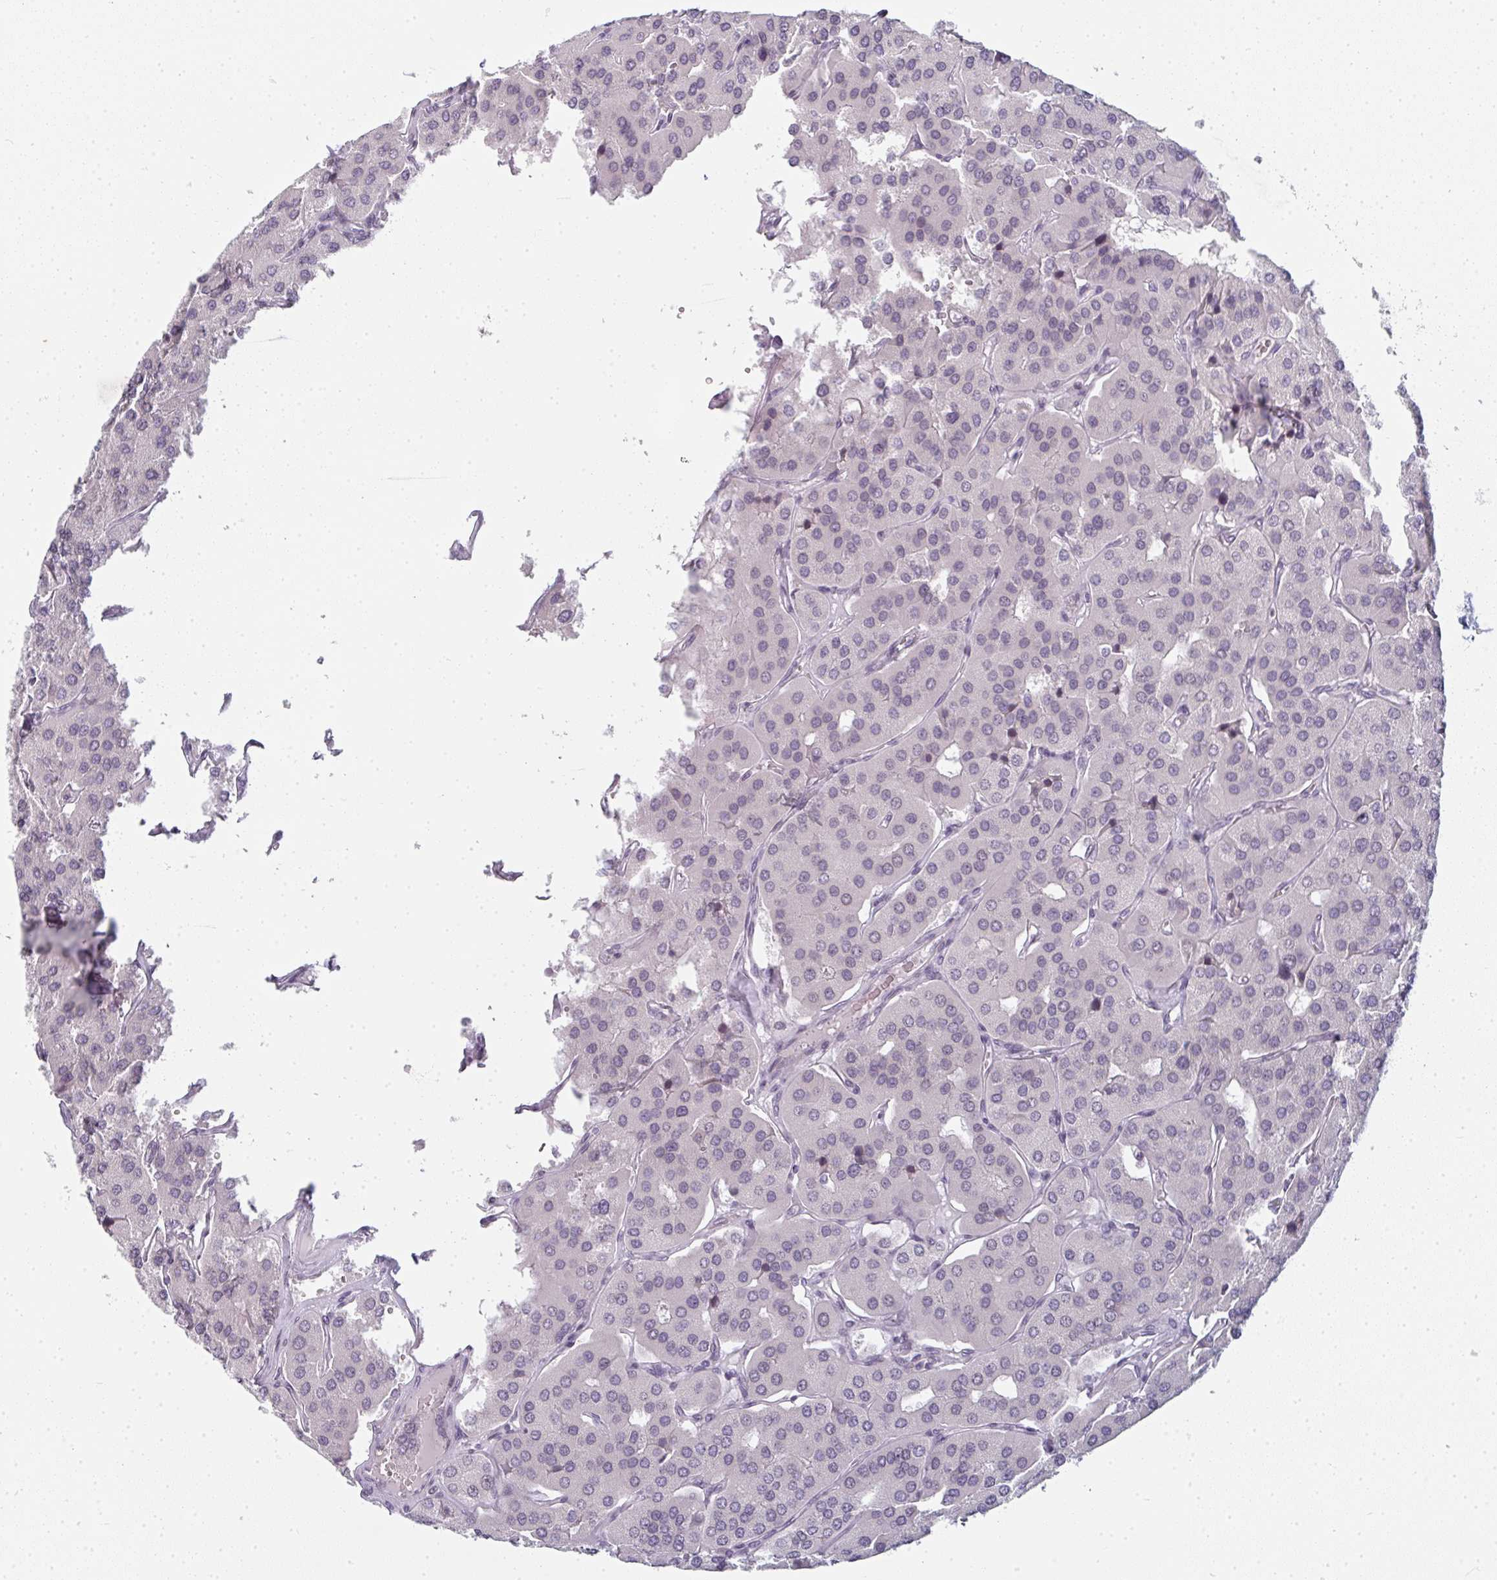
{"staining": {"intensity": "negative", "quantity": "none", "location": "none"}, "tissue": "parathyroid gland", "cell_type": "Glandular cells", "image_type": "normal", "snomed": [{"axis": "morphology", "description": "Normal tissue, NOS"}, {"axis": "morphology", "description": "Adenoma, NOS"}, {"axis": "topography", "description": "Parathyroid gland"}], "caption": "This is an immunohistochemistry photomicrograph of benign parathyroid gland. There is no expression in glandular cells.", "gene": "RBBP6", "patient": {"sex": "female", "age": 86}}